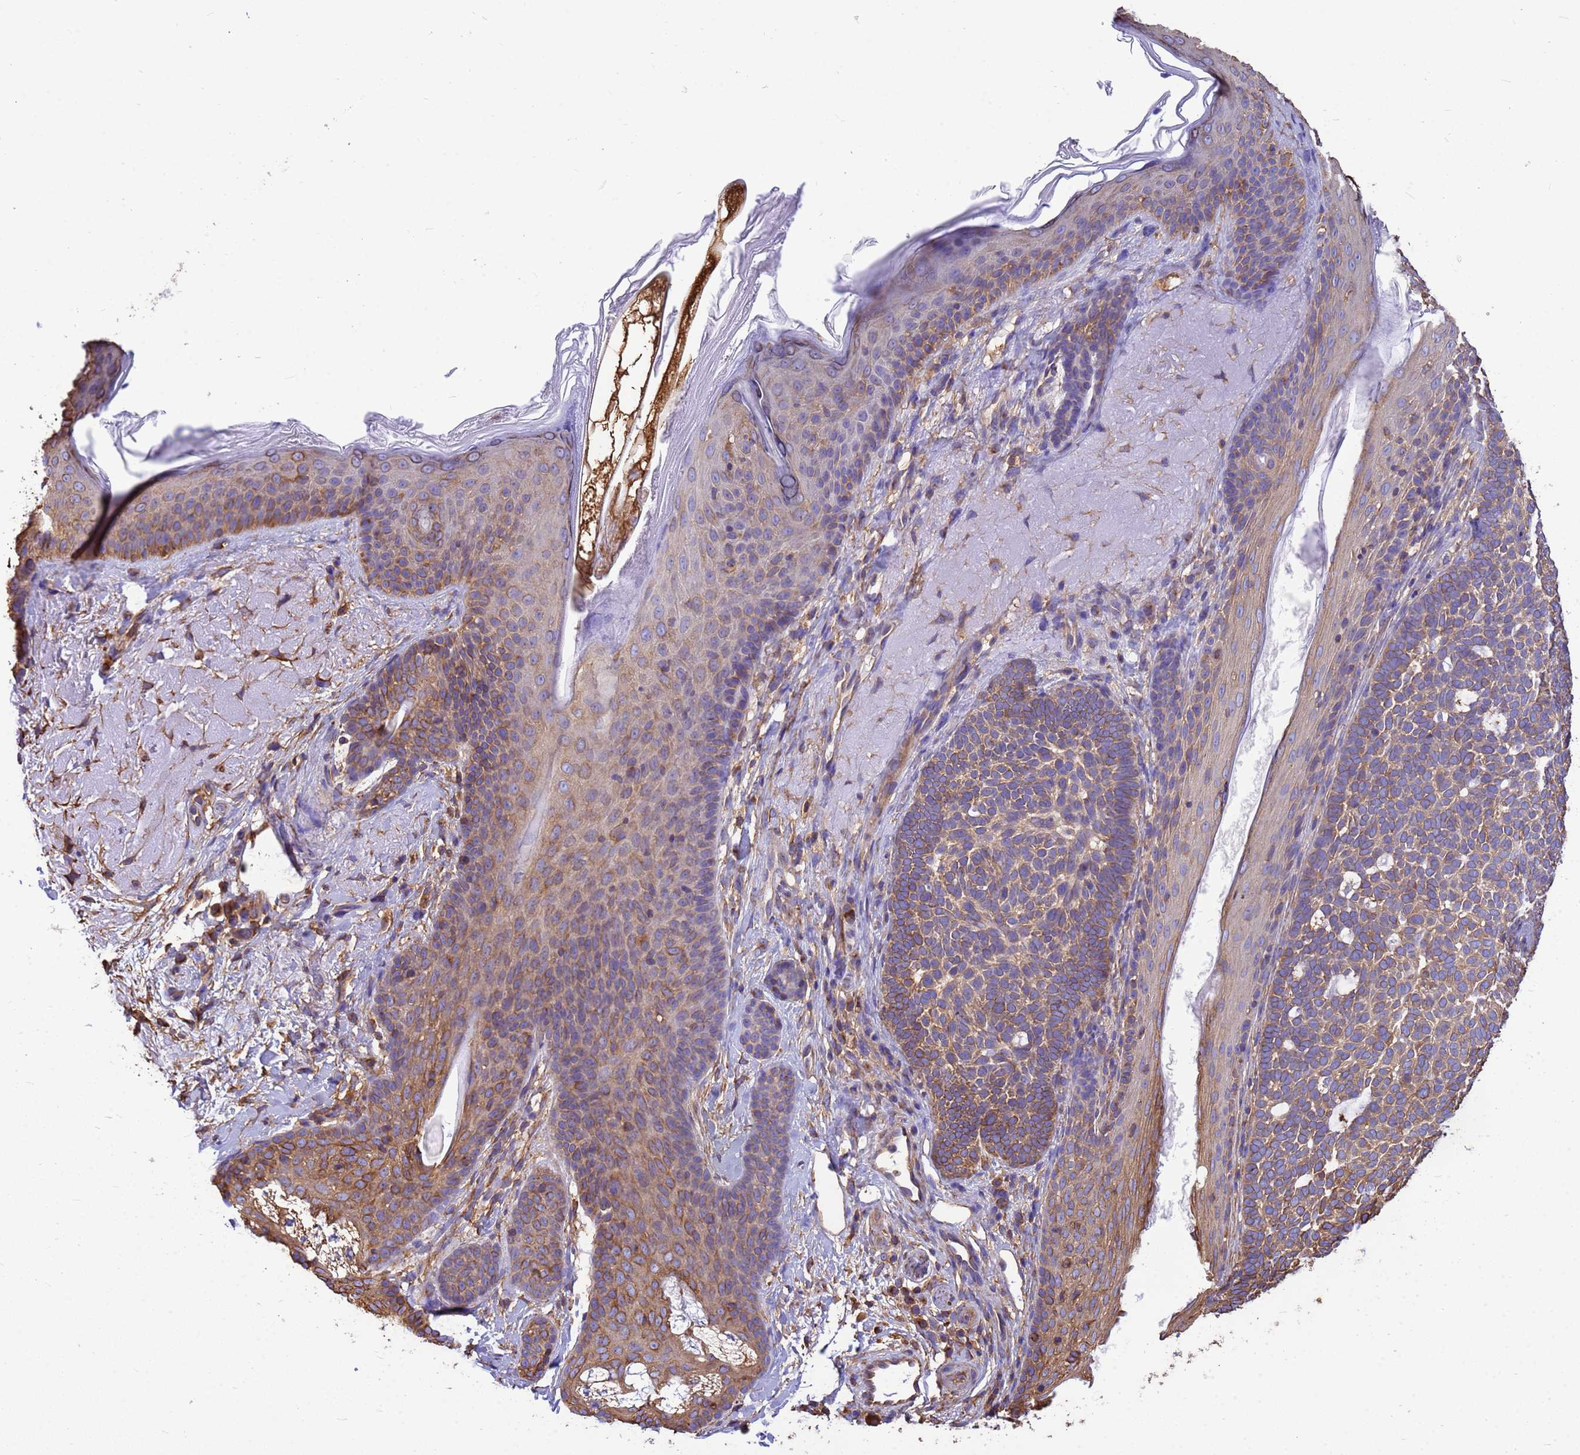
{"staining": {"intensity": "moderate", "quantity": "25%-75%", "location": "cytoplasmic/membranous"}, "tissue": "skin cancer", "cell_type": "Tumor cells", "image_type": "cancer", "snomed": [{"axis": "morphology", "description": "Basal cell carcinoma"}, {"axis": "topography", "description": "Skin"}], "caption": "Protein expression analysis of human skin basal cell carcinoma reveals moderate cytoplasmic/membranous expression in approximately 25%-75% of tumor cells. The protein of interest is shown in brown color, while the nuclei are stained blue.", "gene": "TUBB1", "patient": {"sex": "female", "age": 77}}